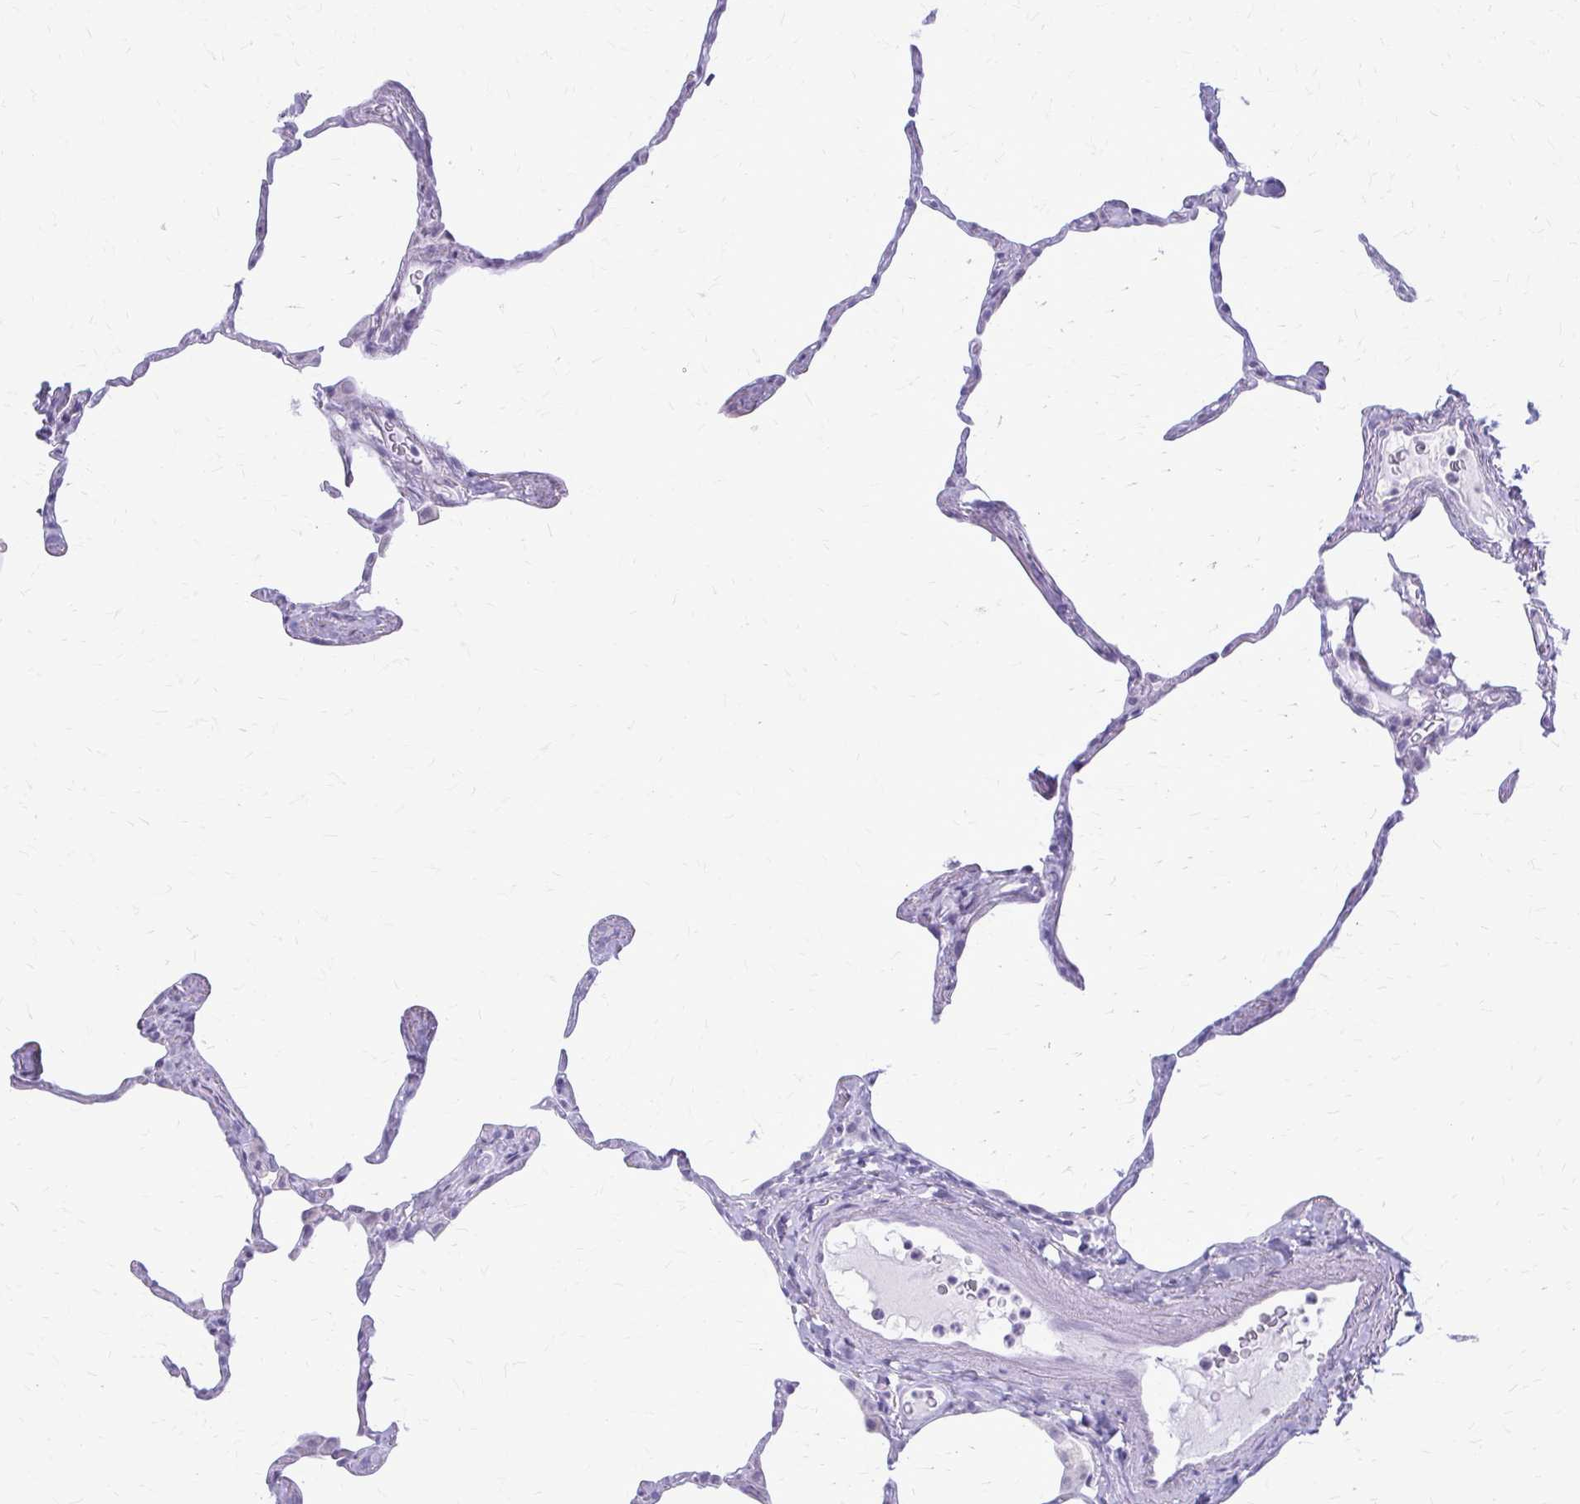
{"staining": {"intensity": "negative", "quantity": "none", "location": "none"}, "tissue": "lung", "cell_type": "Alveolar cells", "image_type": "normal", "snomed": [{"axis": "morphology", "description": "Normal tissue, NOS"}, {"axis": "topography", "description": "Lung"}], "caption": "This is an immunohistochemistry (IHC) photomicrograph of unremarkable lung. There is no expression in alveolar cells.", "gene": "KRT5", "patient": {"sex": "male", "age": 65}}